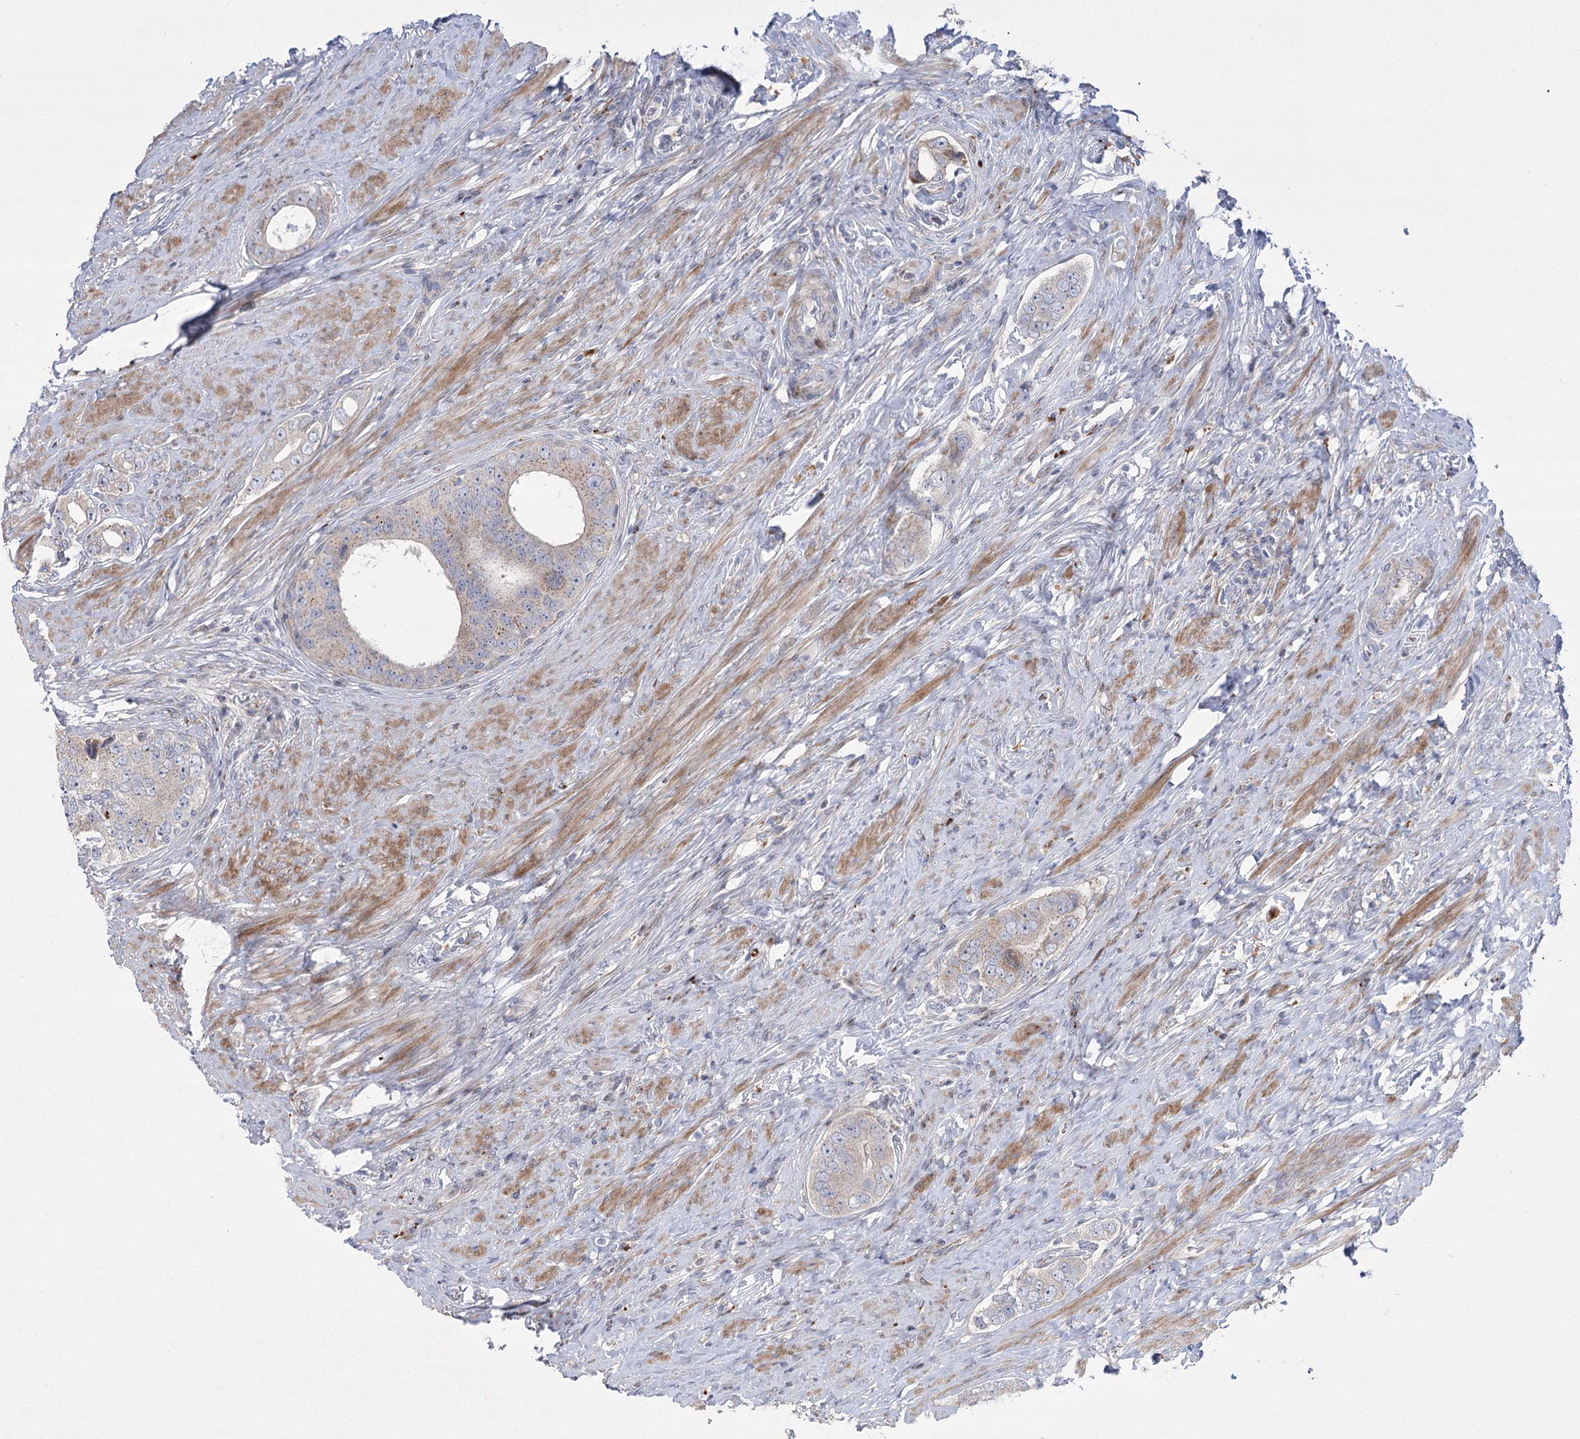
{"staining": {"intensity": "negative", "quantity": "none", "location": "none"}, "tissue": "prostate cancer", "cell_type": "Tumor cells", "image_type": "cancer", "snomed": [{"axis": "morphology", "description": "Adenocarcinoma, High grade"}, {"axis": "topography", "description": "Prostate"}], "caption": "This is a micrograph of immunohistochemistry staining of prostate cancer (adenocarcinoma (high-grade)), which shows no positivity in tumor cells.", "gene": "NME7", "patient": {"sex": "male", "age": 56}}